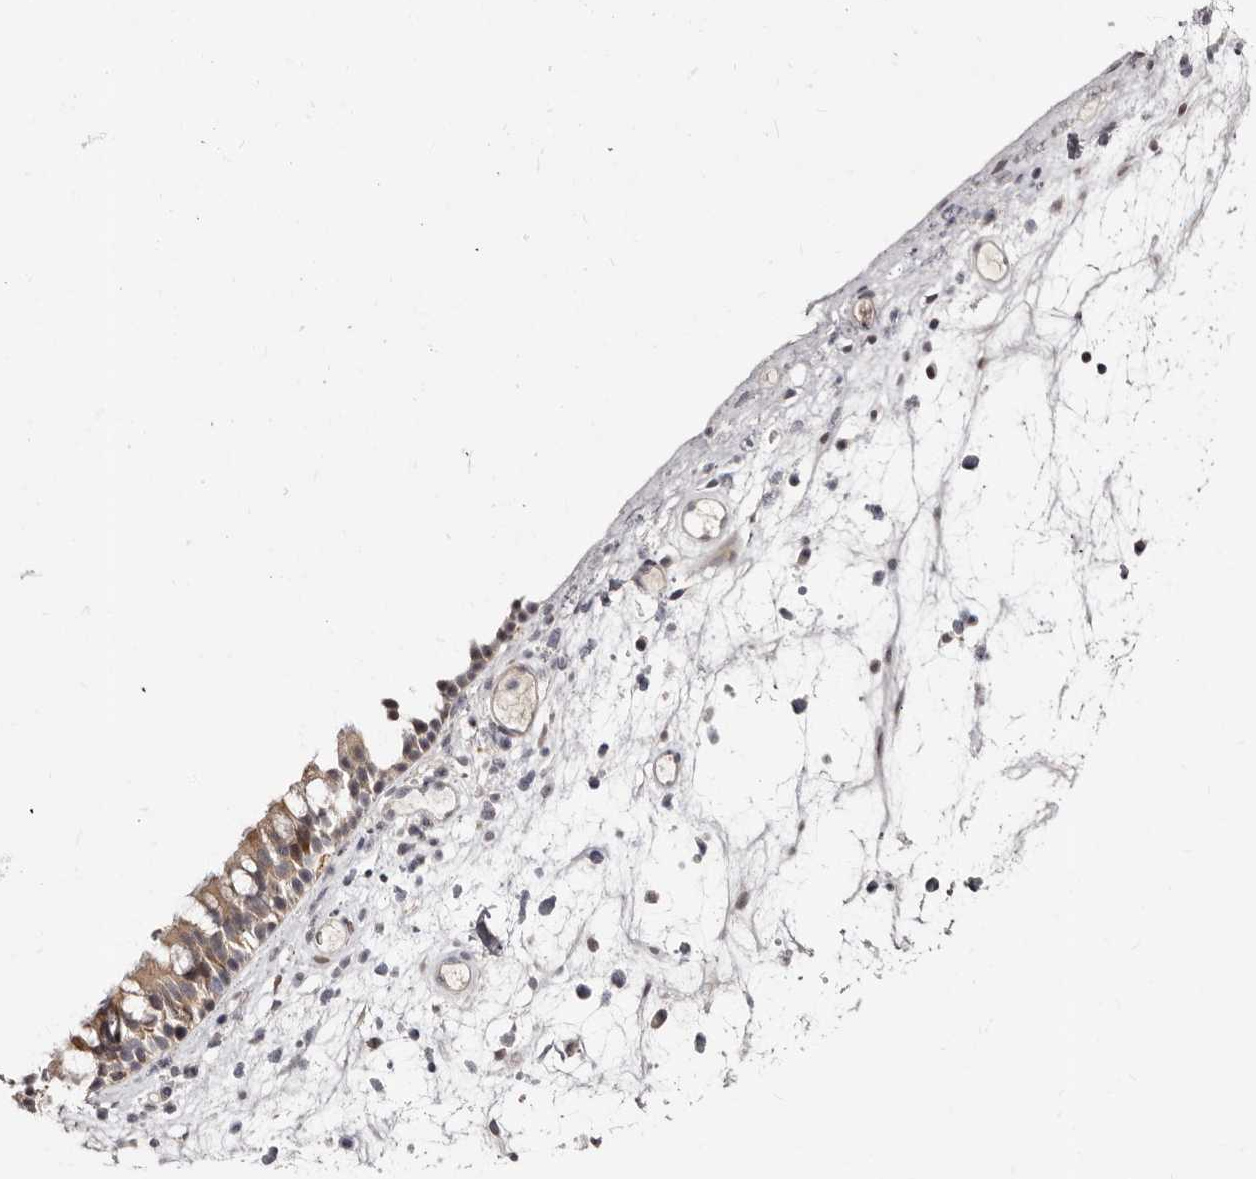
{"staining": {"intensity": "moderate", "quantity": "25%-75%", "location": "cytoplasmic/membranous"}, "tissue": "nasopharynx", "cell_type": "Respiratory epithelial cells", "image_type": "normal", "snomed": [{"axis": "morphology", "description": "Normal tissue, NOS"}, {"axis": "morphology", "description": "Inflammation, NOS"}, {"axis": "morphology", "description": "Malignant melanoma, Metastatic site"}, {"axis": "topography", "description": "Nasopharynx"}], "caption": "Protein staining exhibits moderate cytoplasmic/membranous expression in approximately 25%-75% of respiratory epithelial cells in benign nasopharynx. (DAB (3,3'-diaminobenzidine) IHC with brightfield microscopy, high magnification).", "gene": "PHF20L1", "patient": {"sex": "male", "age": 70}}